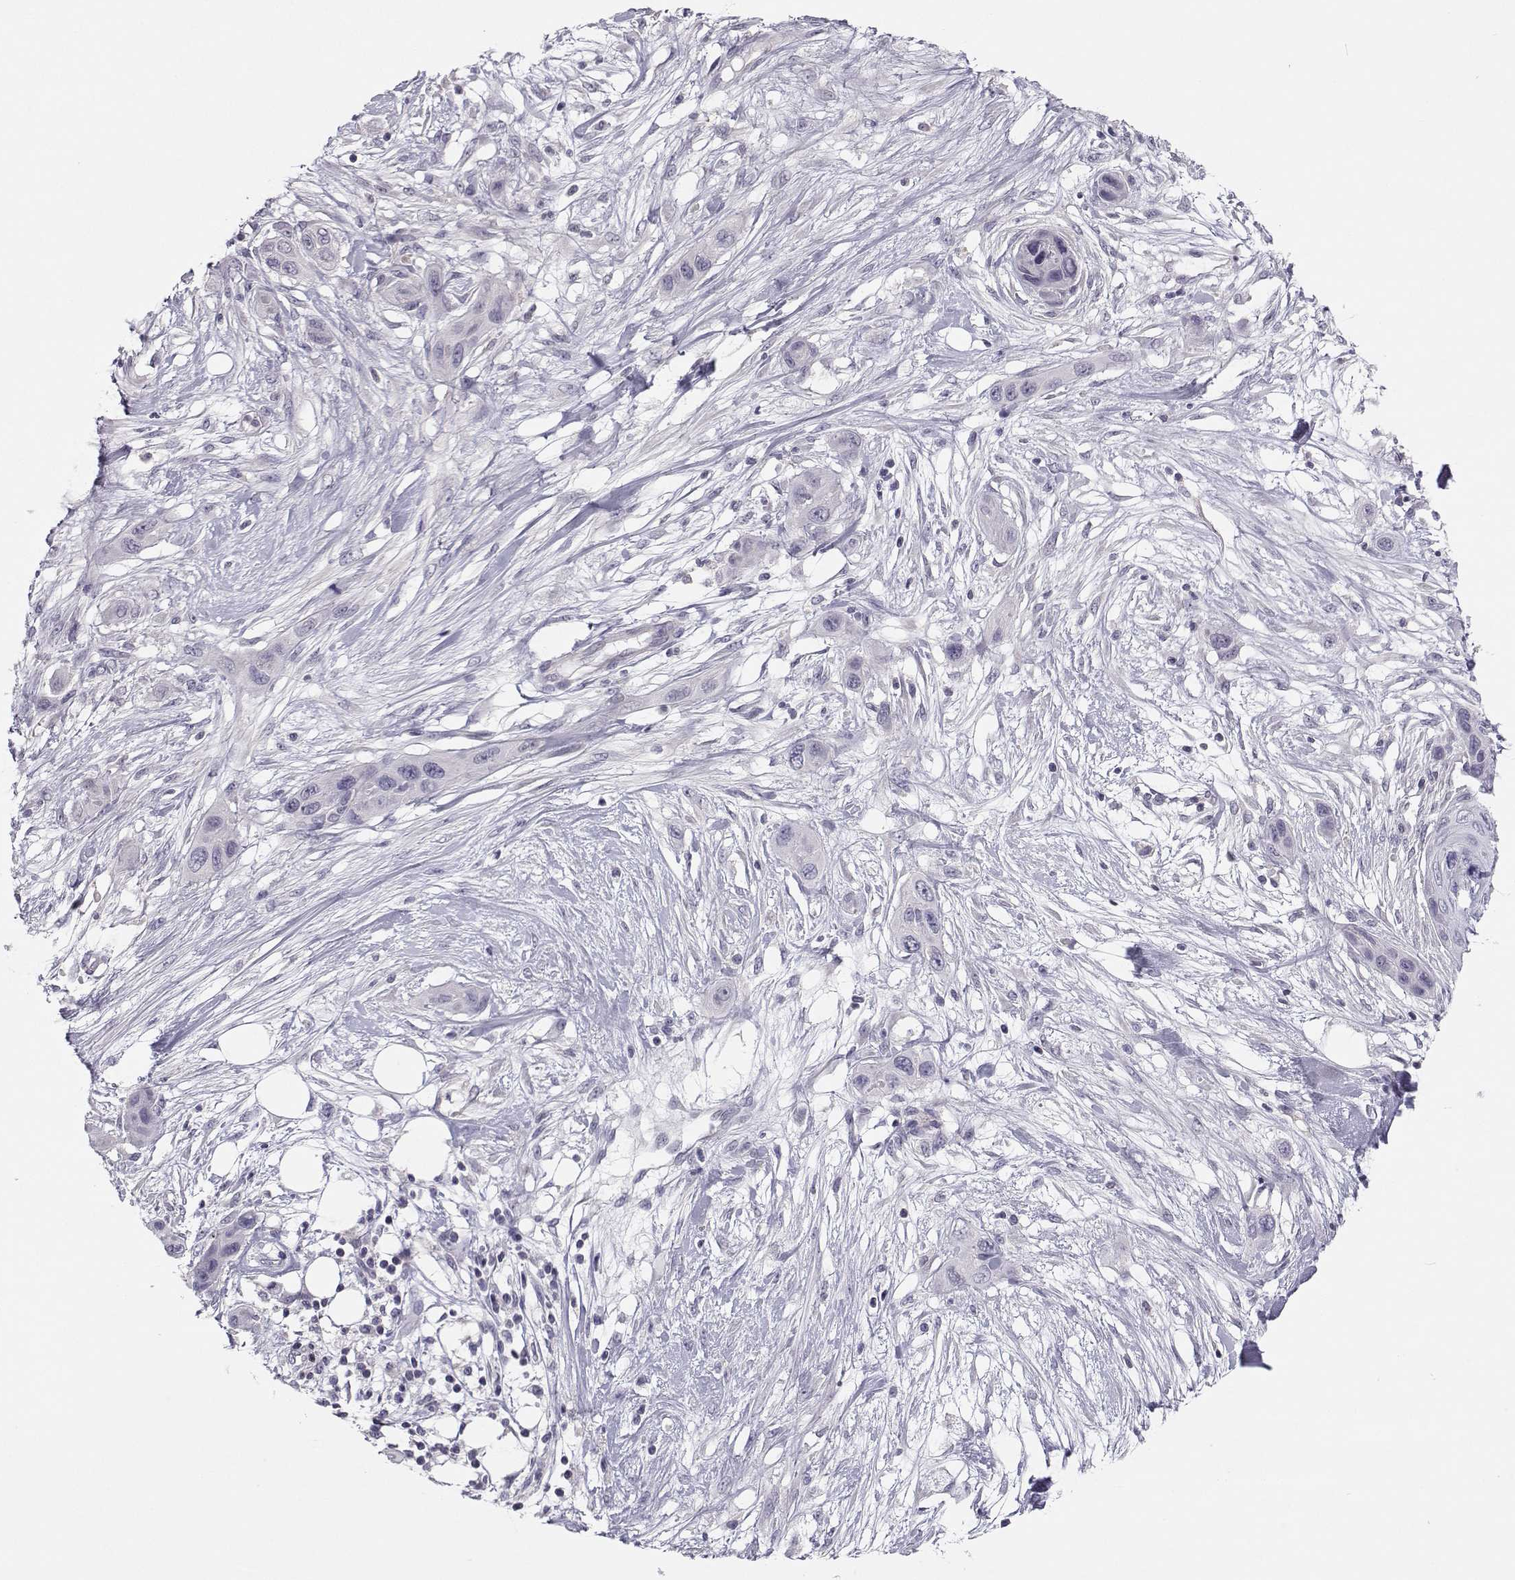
{"staining": {"intensity": "negative", "quantity": "none", "location": "none"}, "tissue": "skin cancer", "cell_type": "Tumor cells", "image_type": "cancer", "snomed": [{"axis": "morphology", "description": "Squamous cell carcinoma, NOS"}, {"axis": "topography", "description": "Skin"}], "caption": "DAB (3,3'-diaminobenzidine) immunohistochemical staining of human skin cancer shows no significant staining in tumor cells.", "gene": "MROH7", "patient": {"sex": "male", "age": 79}}